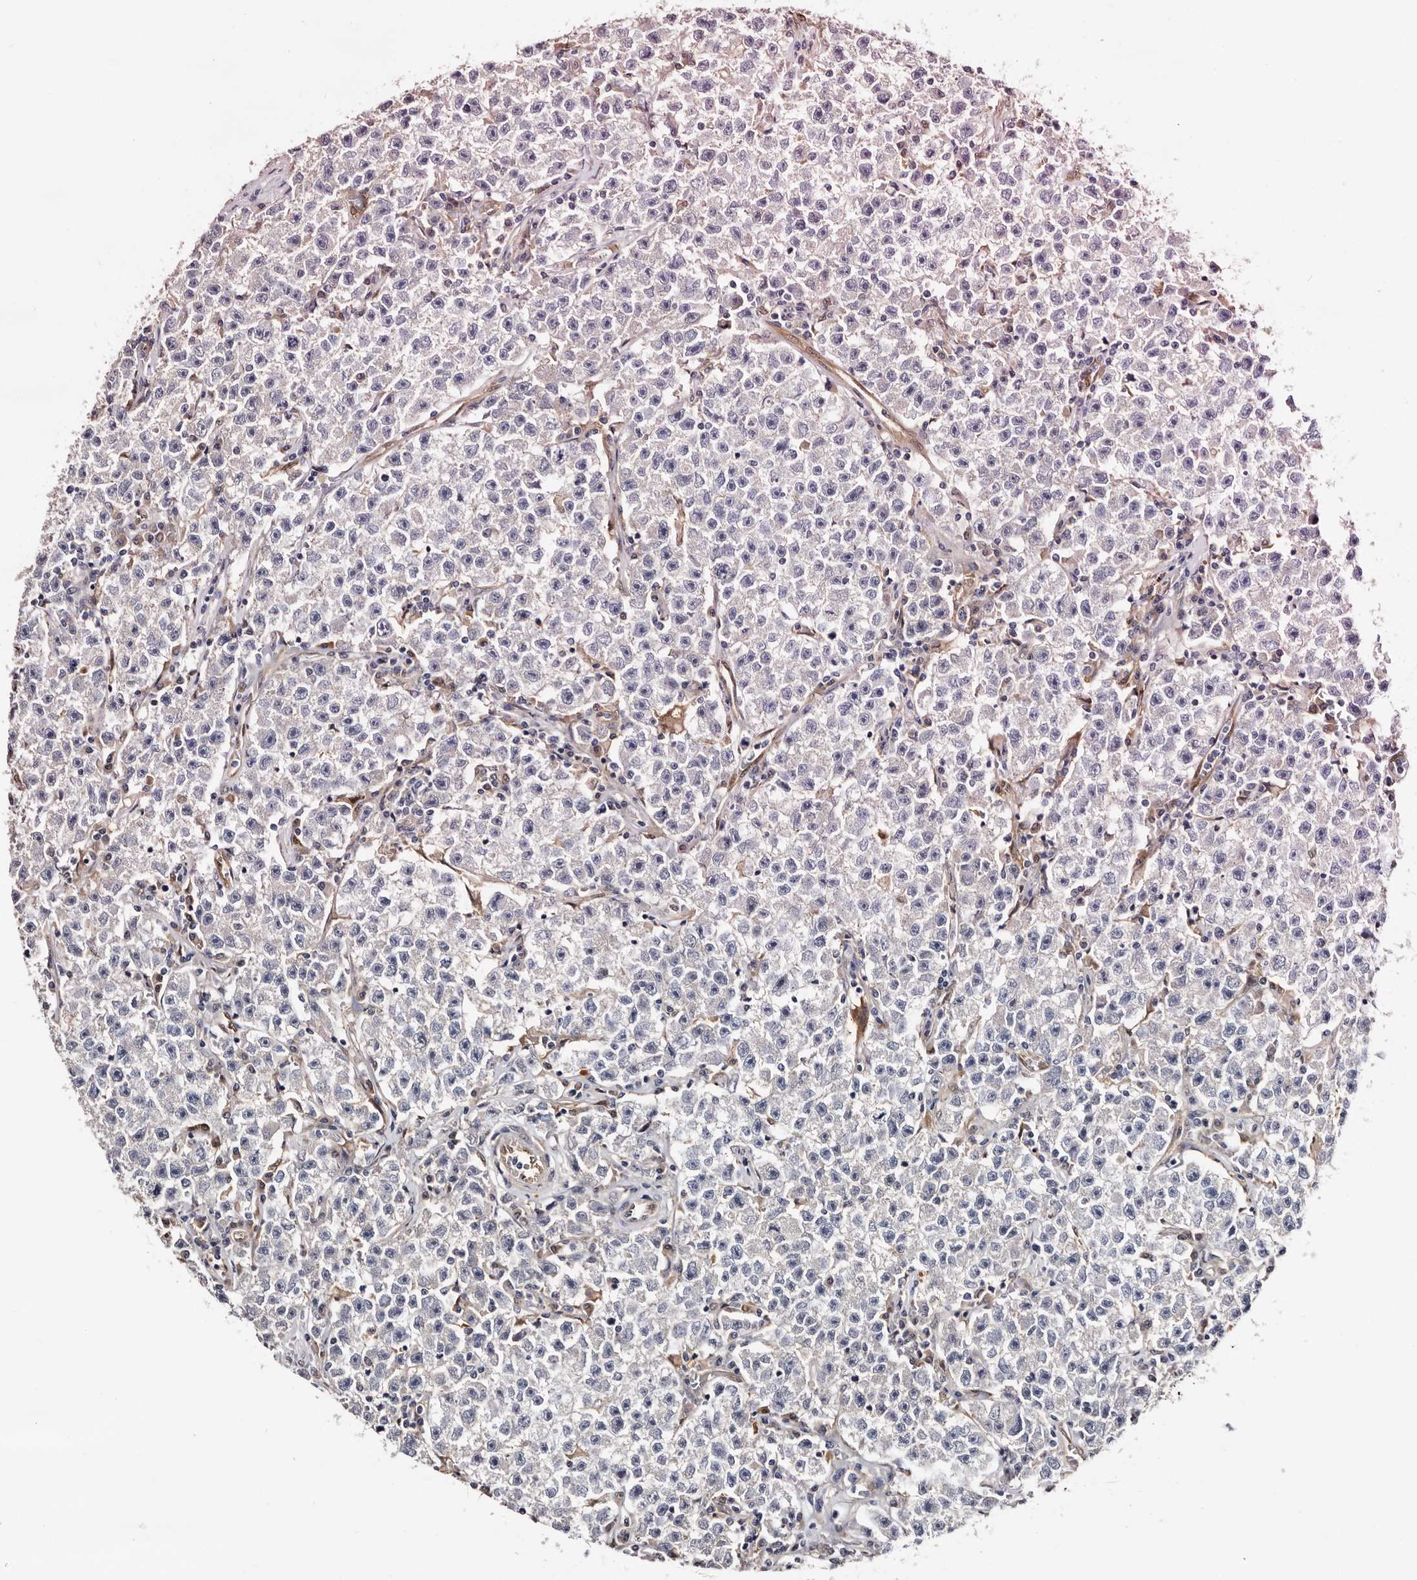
{"staining": {"intensity": "negative", "quantity": "none", "location": "none"}, "tissue": "testis cancer", "cell_type": "Tumor cells", "image_type": "cancer", "snomed": [{"axis": "morphology", "description": "Seminoma, NOS"}, {"axis": "topography", "description": "Testis"}], "caption": "There is no significant expression in tumor cells of testis seminoma.", "gene": "TP53I3", "patient": {"sex": "male", "age": 22}}